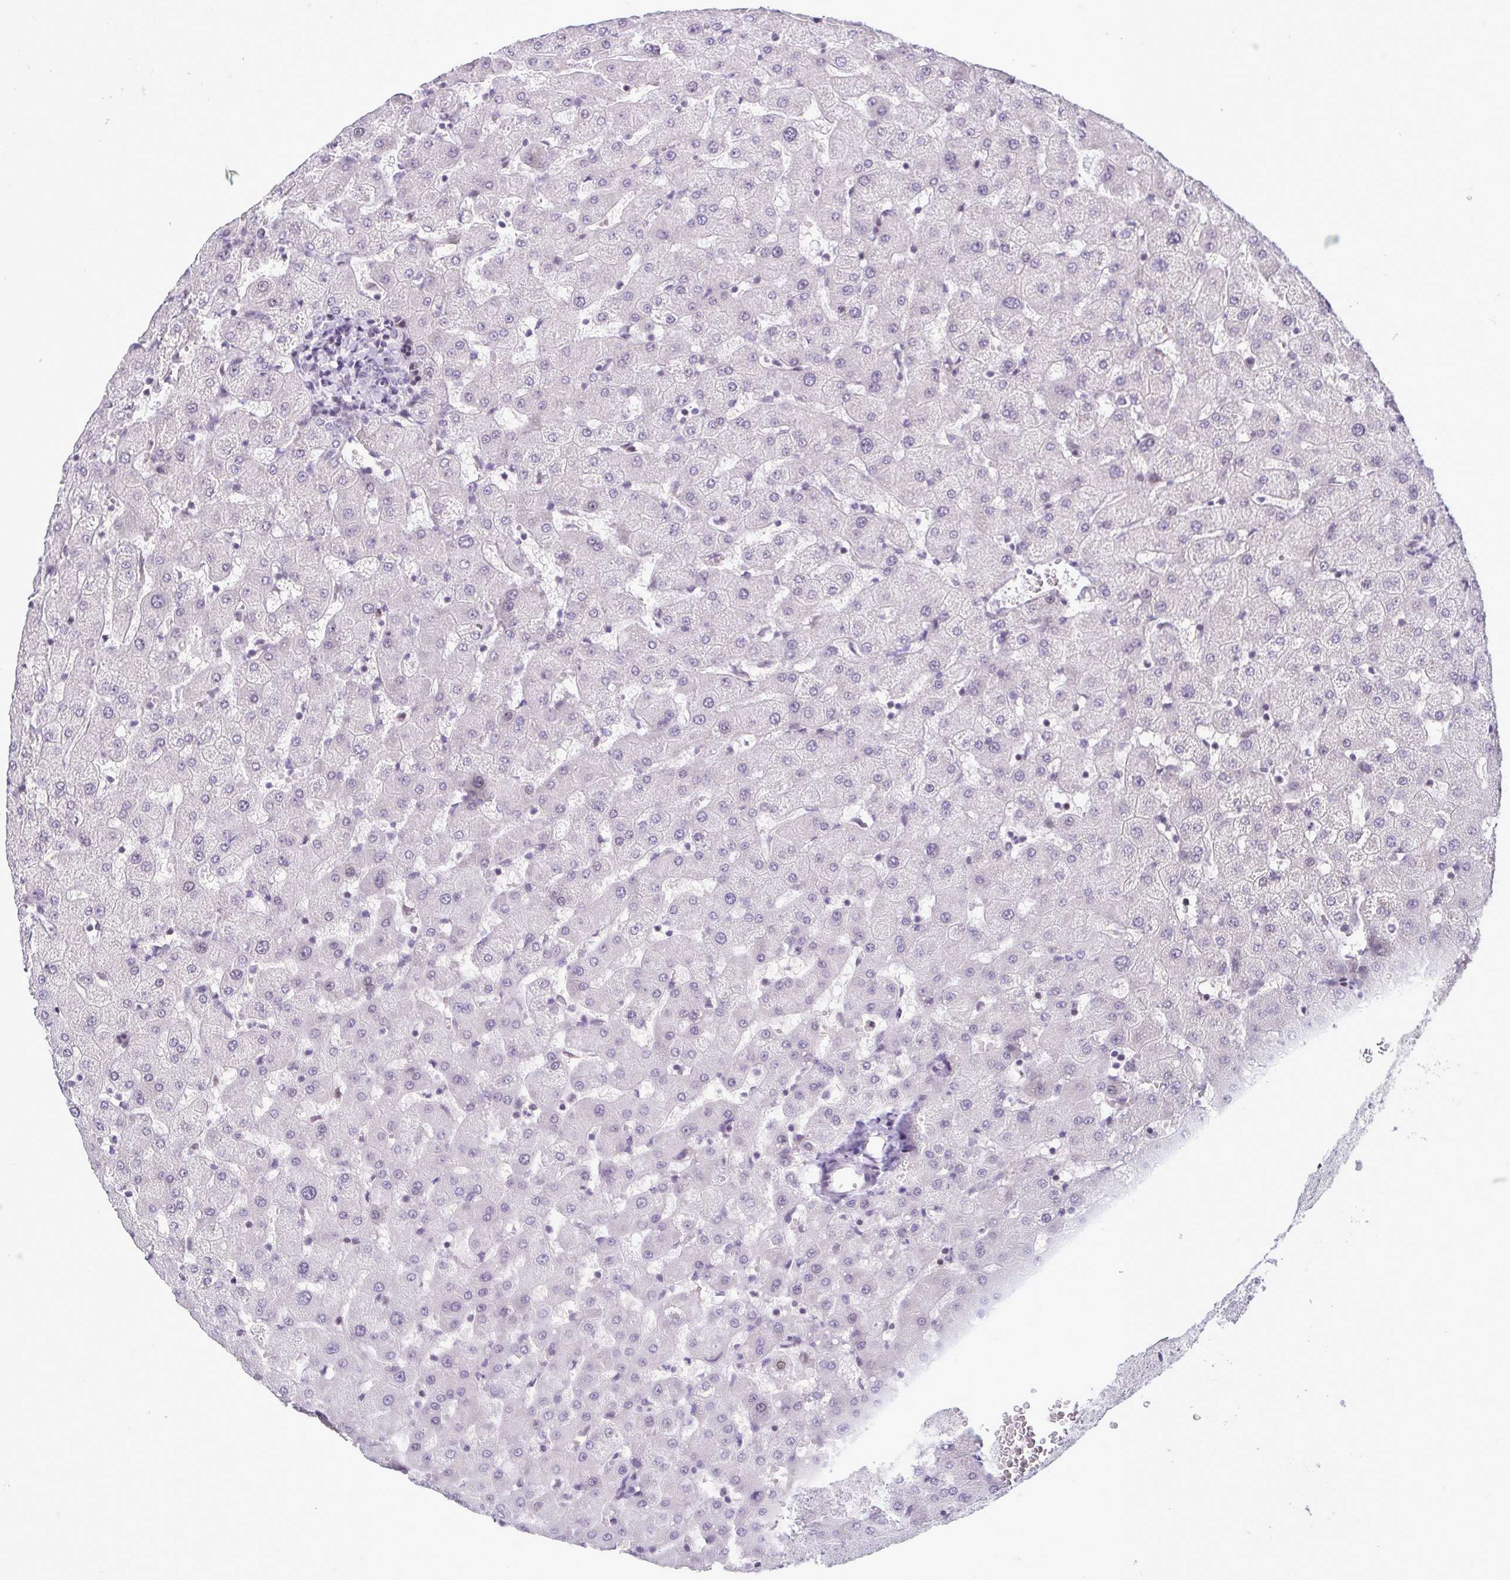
{"staining": {"intensity": "negative", "quantity": "none", "location": "none"}, "tissue": "liver", "cell_type": "Cholangiocytes", "image_type": "normal", "snomed": [{"axis": "morphology", "description": "Normal tissue, NOS"}, {"axis": "topography", "description": "Liver"}], "caption": "High power microscopy micrograph of an immunohistochemistry (IHC) photomicrograph of normal liver, revealing no significant staining in cholangiocytes.", "gene": "IRF1", "patient": {"sex": "female", "age": 63}}